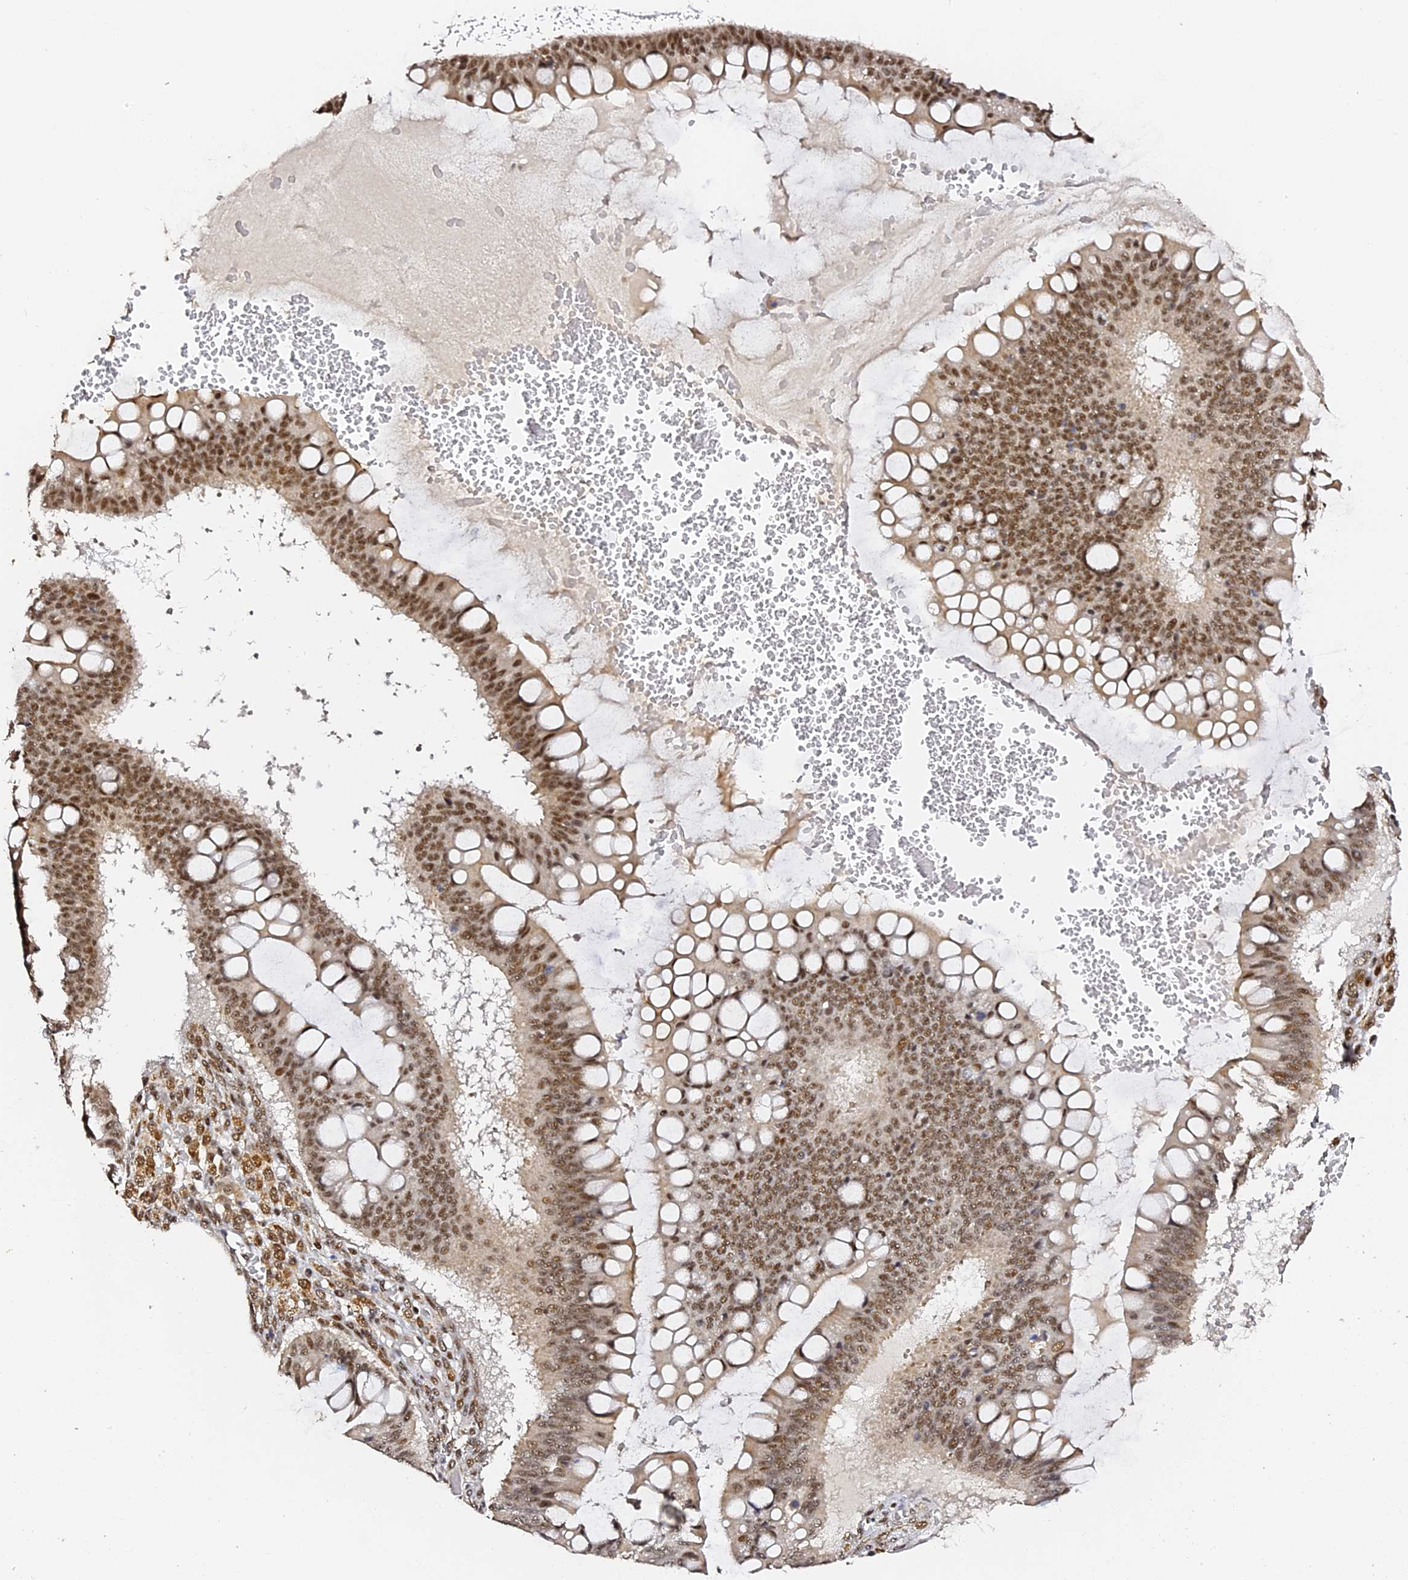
{"staining": {"intensity": "moderate", "quantity": ">75%", "location": "nuclear"}, "tissue": "ovarian cancer", "cell_type": "Tumor cells", "image_type": "cancer", "snomed": [{"axis": "morphology", "description": "Cystadenocarcinoma, mucinous, NOS"}, {"axis": "topography", "description": "Ovary"}], "caption": "High-magnification brightfield microscopy of ovarian cancer (mucinous cystadenocarcinoma) stained with DAB (3,3'-diaminobenzidine) (brown) and counterstained with hematoxylin (blue). tumor cells exhibit moderate nuclear staining is present in about>75% of cells. The staining is performed using DAB (3,3'-diaminobenzidine) brown chromogen to label protein expression. The nuclei are counter-stained blue using hematoxylin.", "gene": "MCRS1", "patient": {"sex": "female", "age": 73}}